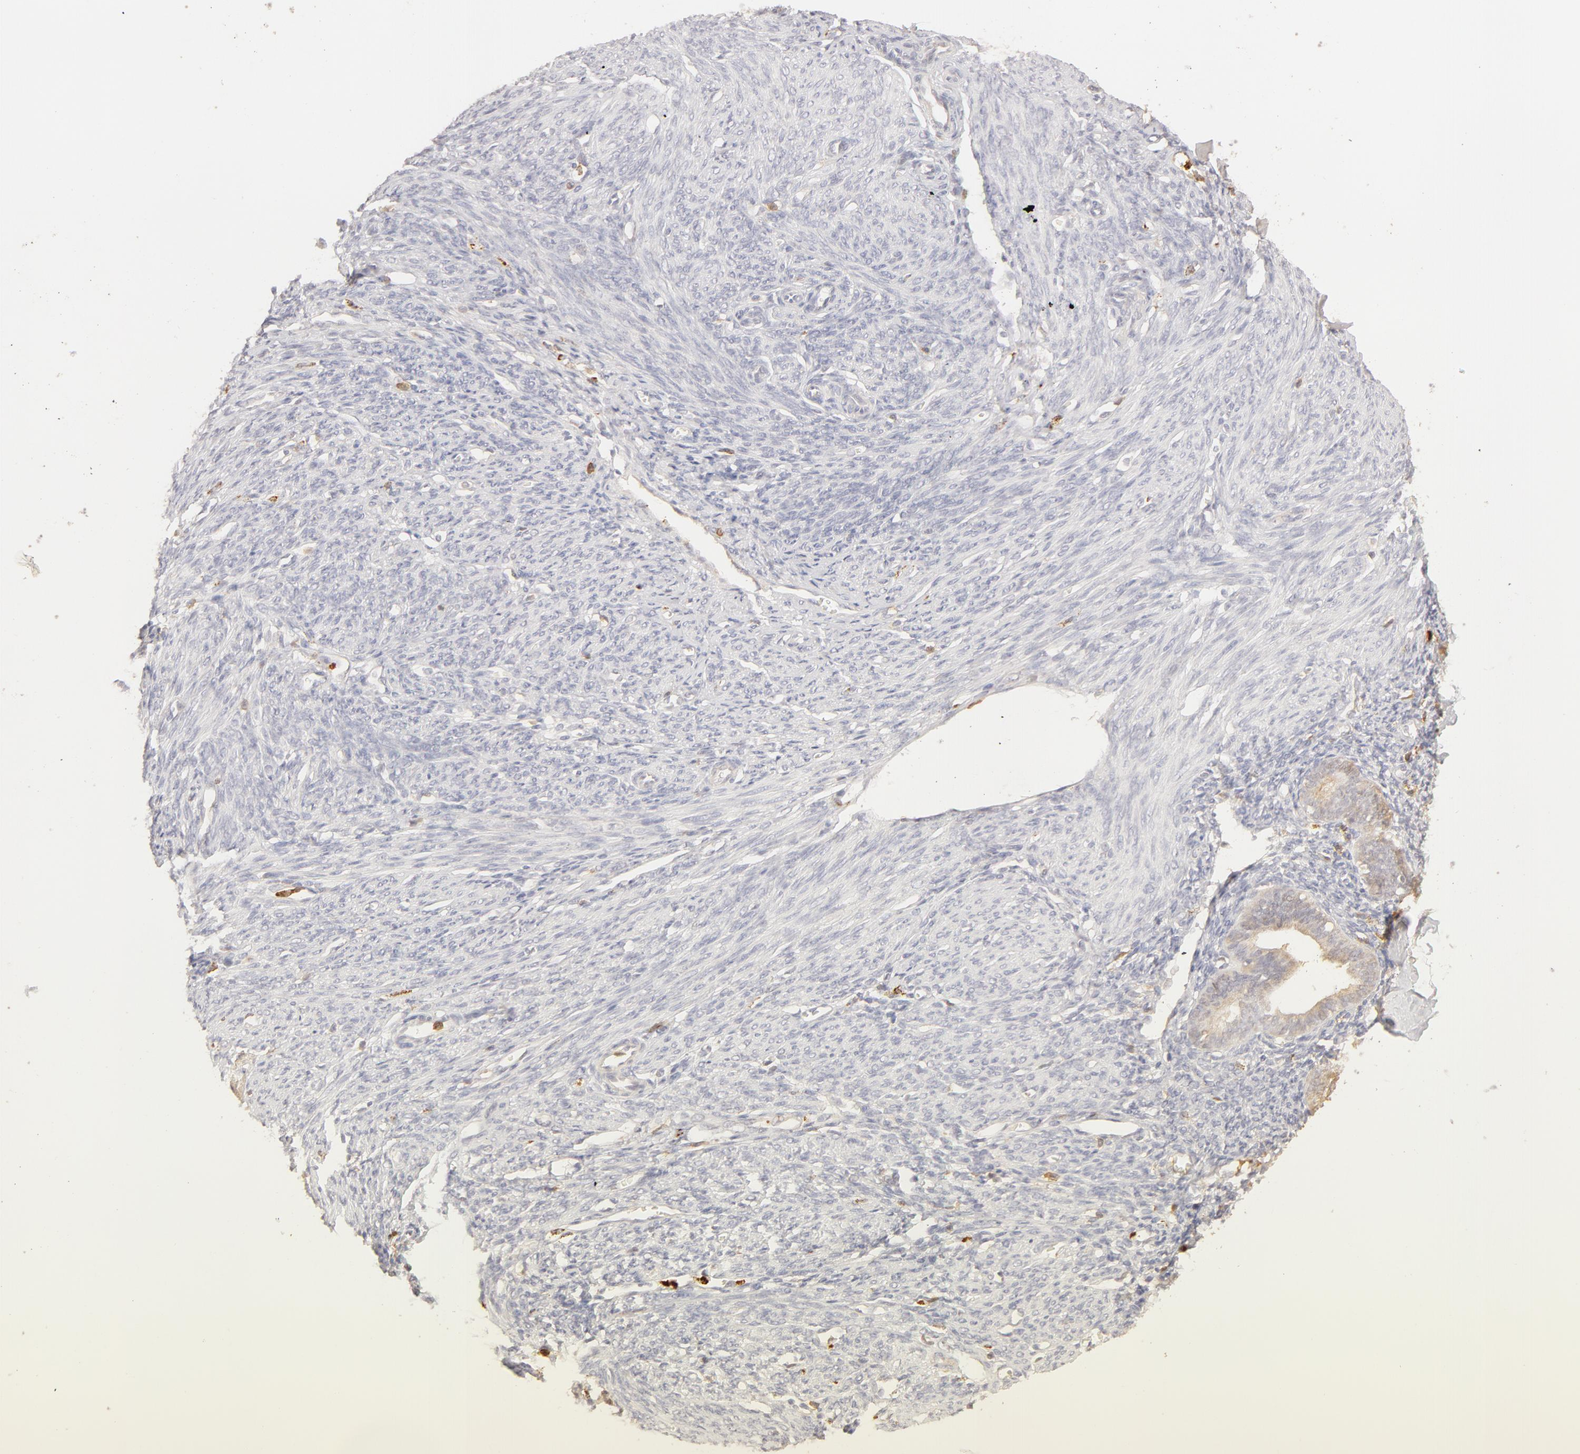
{"staining": {"intensity": "negative", "quantity": "none", "location": "none"}, "tissue": "endometrium", "cell_type": "Cells in endometrial stroma", "image_type": "normal", "snomed": [{"axis": "morphology", "description": "Normal tissue, NOS"}, {"axis": "topography", "description": "Uterus"}], "caption": "Micrograph shows no significant protein staining in cells in endometrial stroma of unremarkable endometrium. (DAB immunohistochemistry (IHC) visualized using brightfield microscopy, high magnification).", "gene": "C1R", "patient": {"sex": "female", "age": 83}}